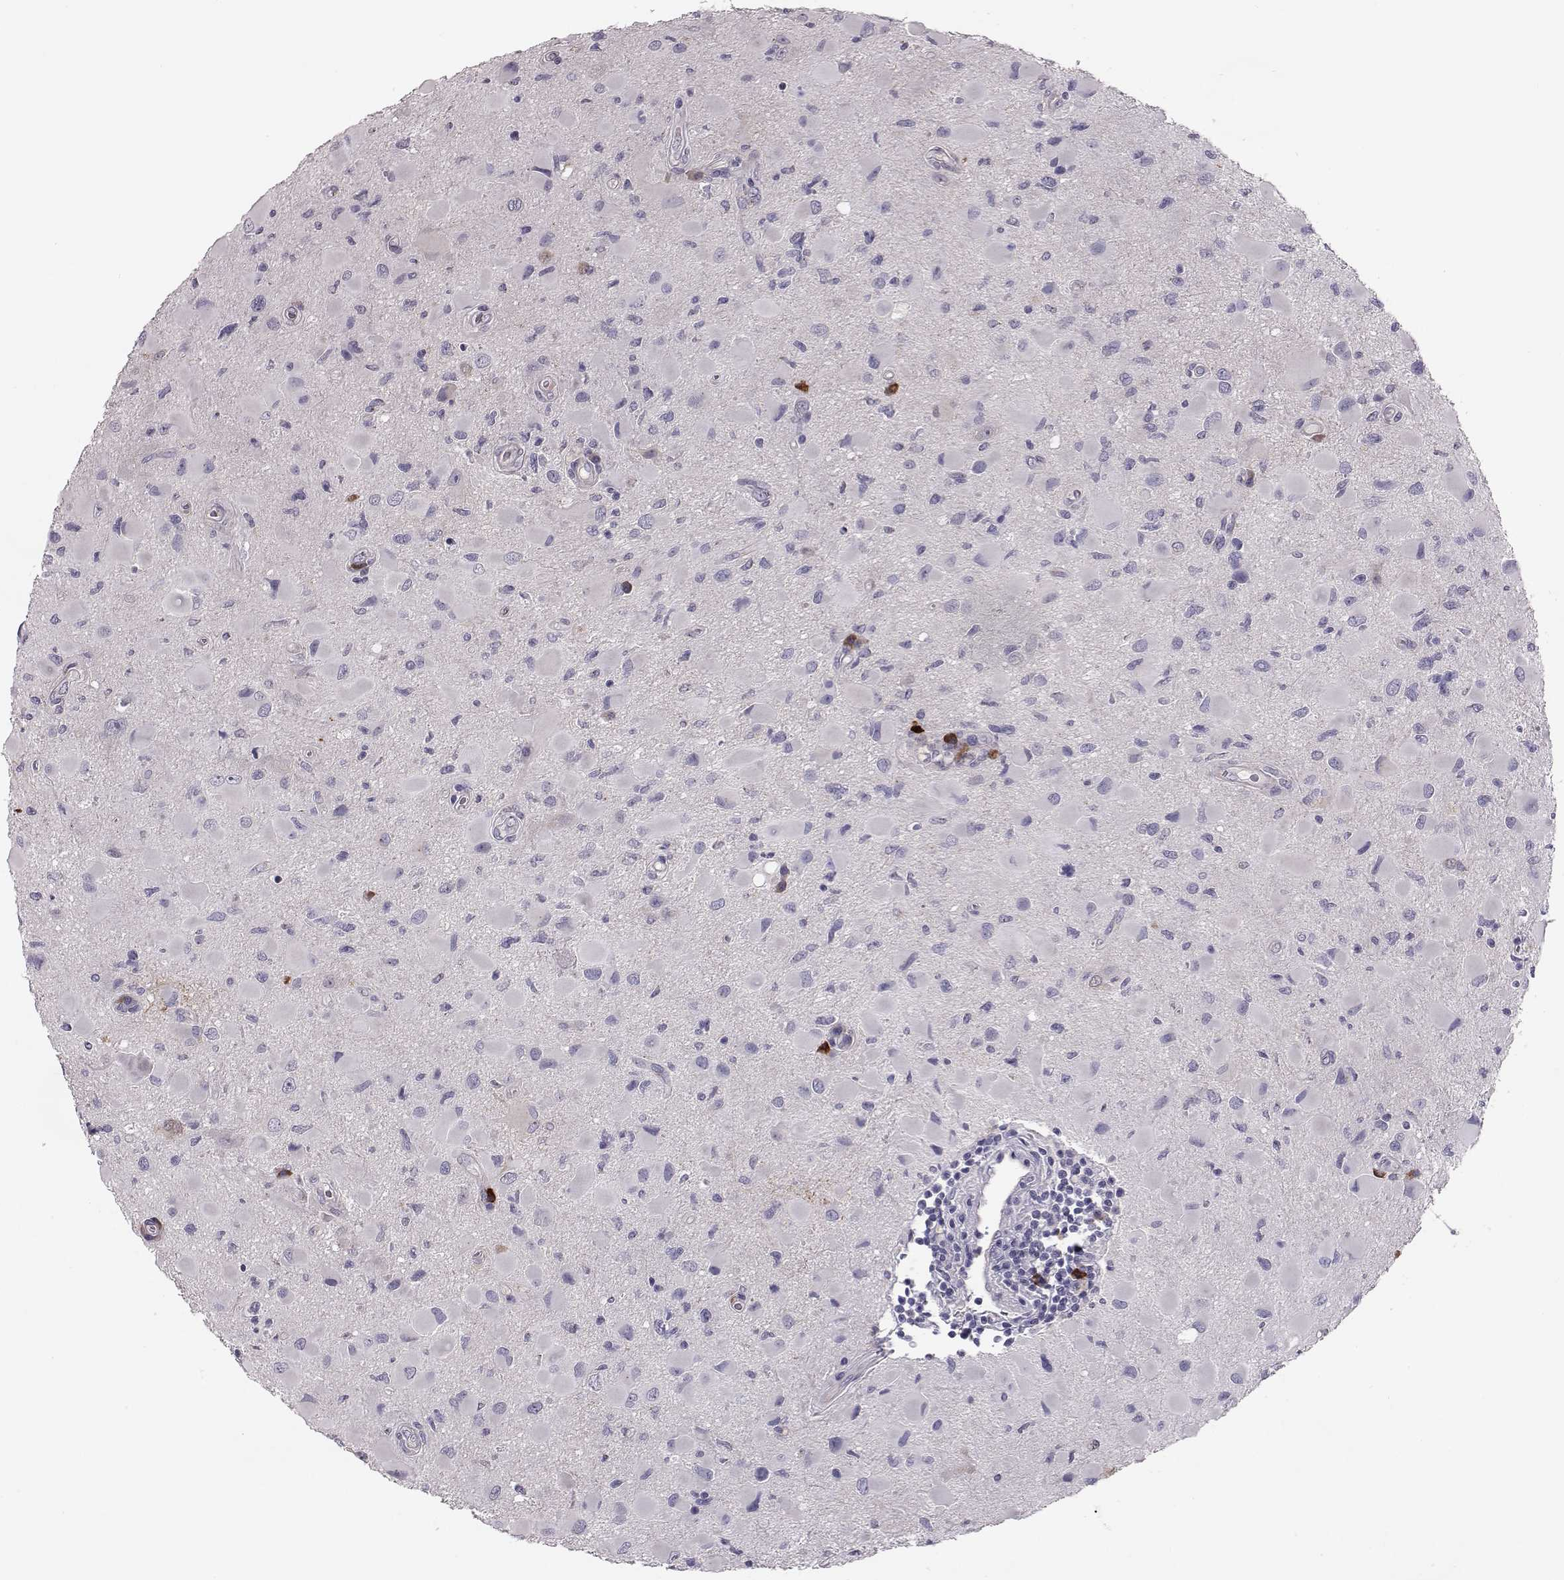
{"staining": {"intensity": "negative", "quantity": "none", "location": "none"}, "tissue": "glioma", "cell_type": "Tumor cells", "image_type": "cancer", "snomed": [{"axis": "morphology", "description": "Glioma, malignant, Low grade"}, {"axis": "topography", "description": "Brain"}], "caption": "Immunohistochemical staining of human glioma reveals no significant positivity in tumor cells.", "gene": "ADGRG5", "patient": {"sex": "female", "age": 32}}